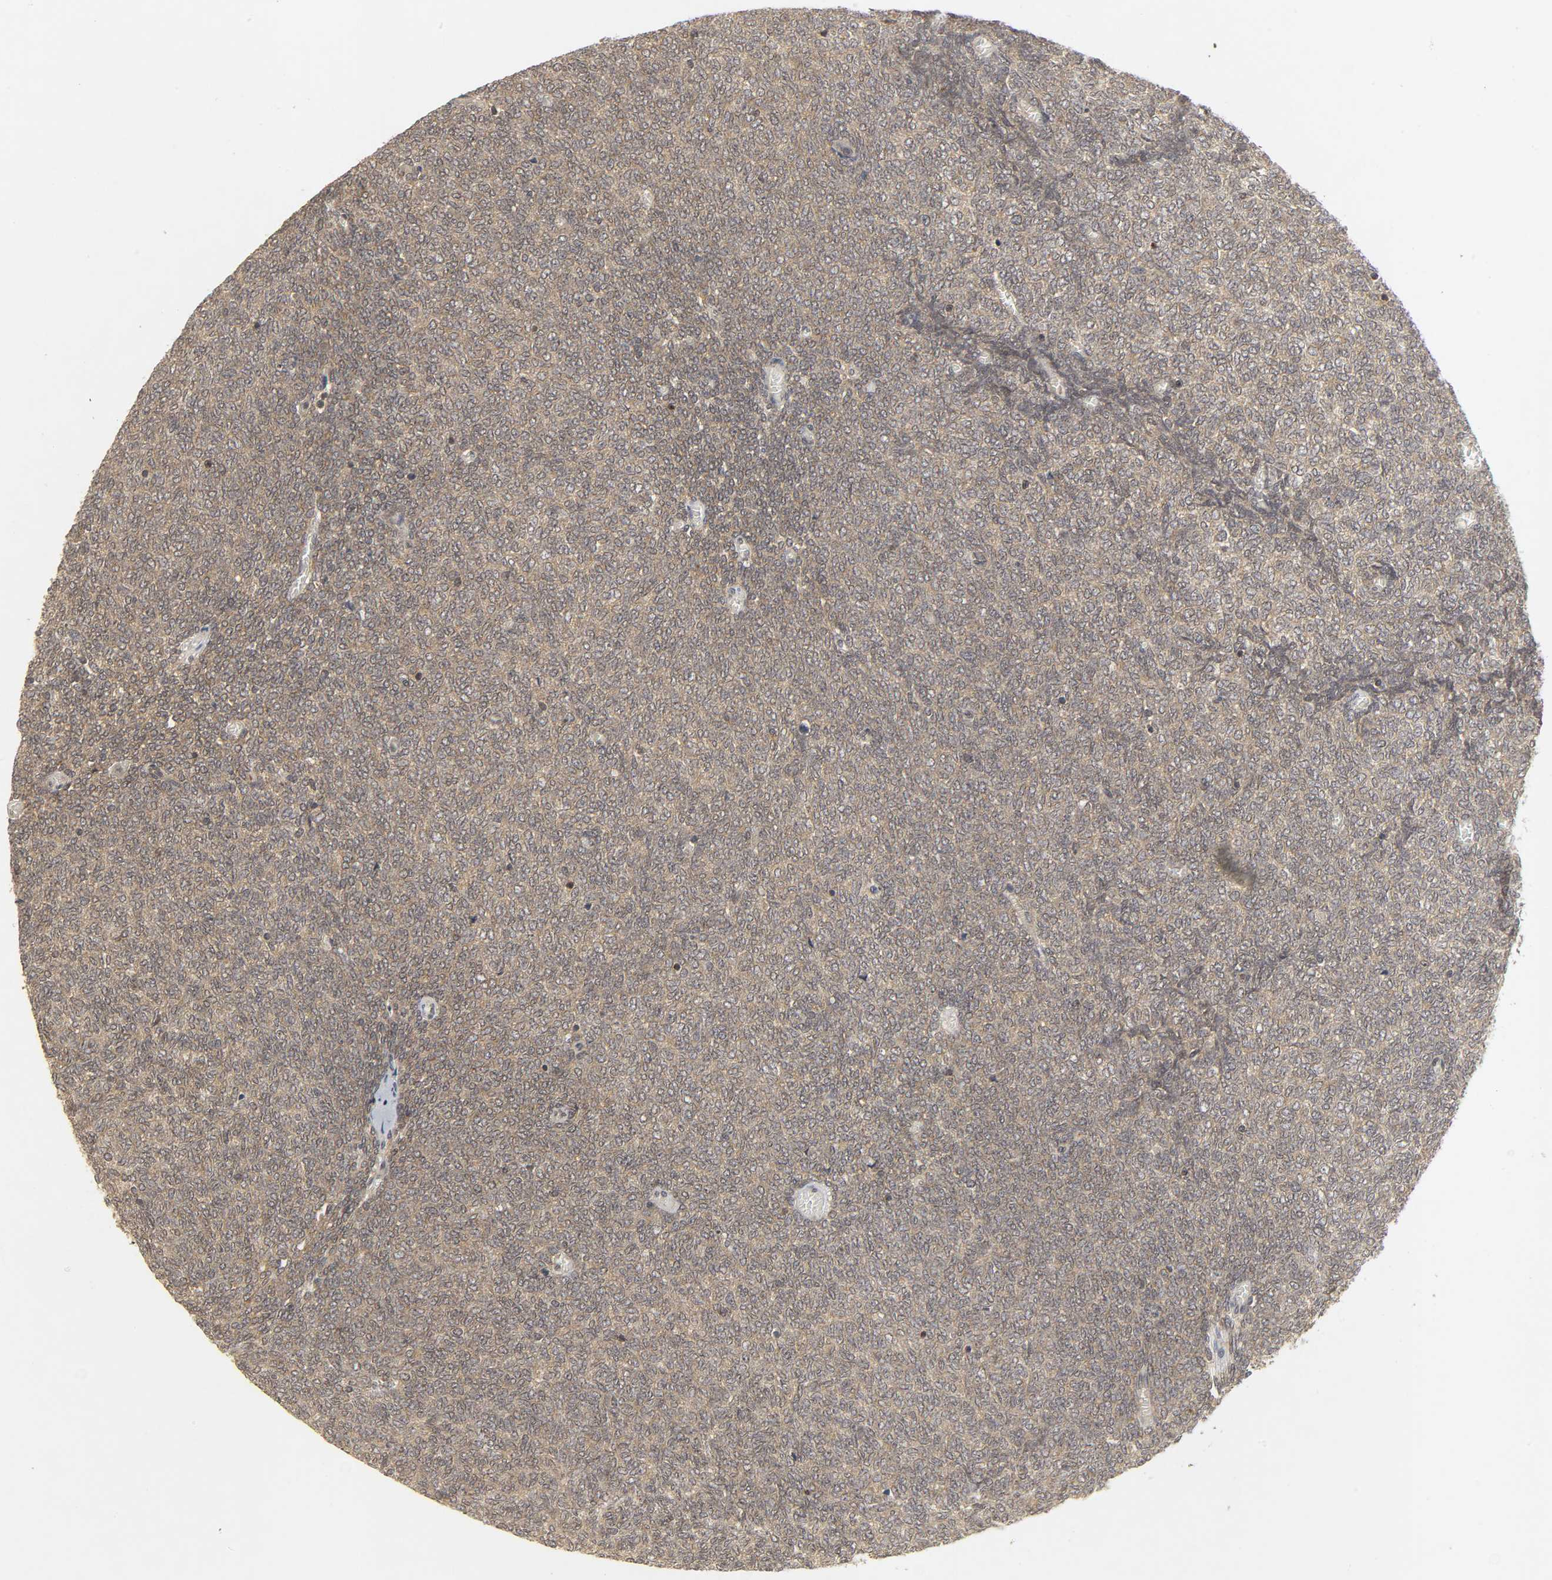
{"staining": {"intensity": "weak", "quantity": ">75%", "location": "cytoplasmic/membranous"}, "tissue": "renal cancer", "cell_type": "Tumor cells", "image_type": "cancer", "snomed": [{"axis": "morphology", "description": "Neoplasm, malignant, NOS"}, {"axis": "topography", "description": "Kidney"}], "caption": "Immunohistochemical staining of human renal neoplasm (malignant) shows low levels of weak cytoplasmic/membranous expression in approximately >75% of tumor cells.", "gene": "TRAF6", "patient": {"sex": "male", "age": 28}}